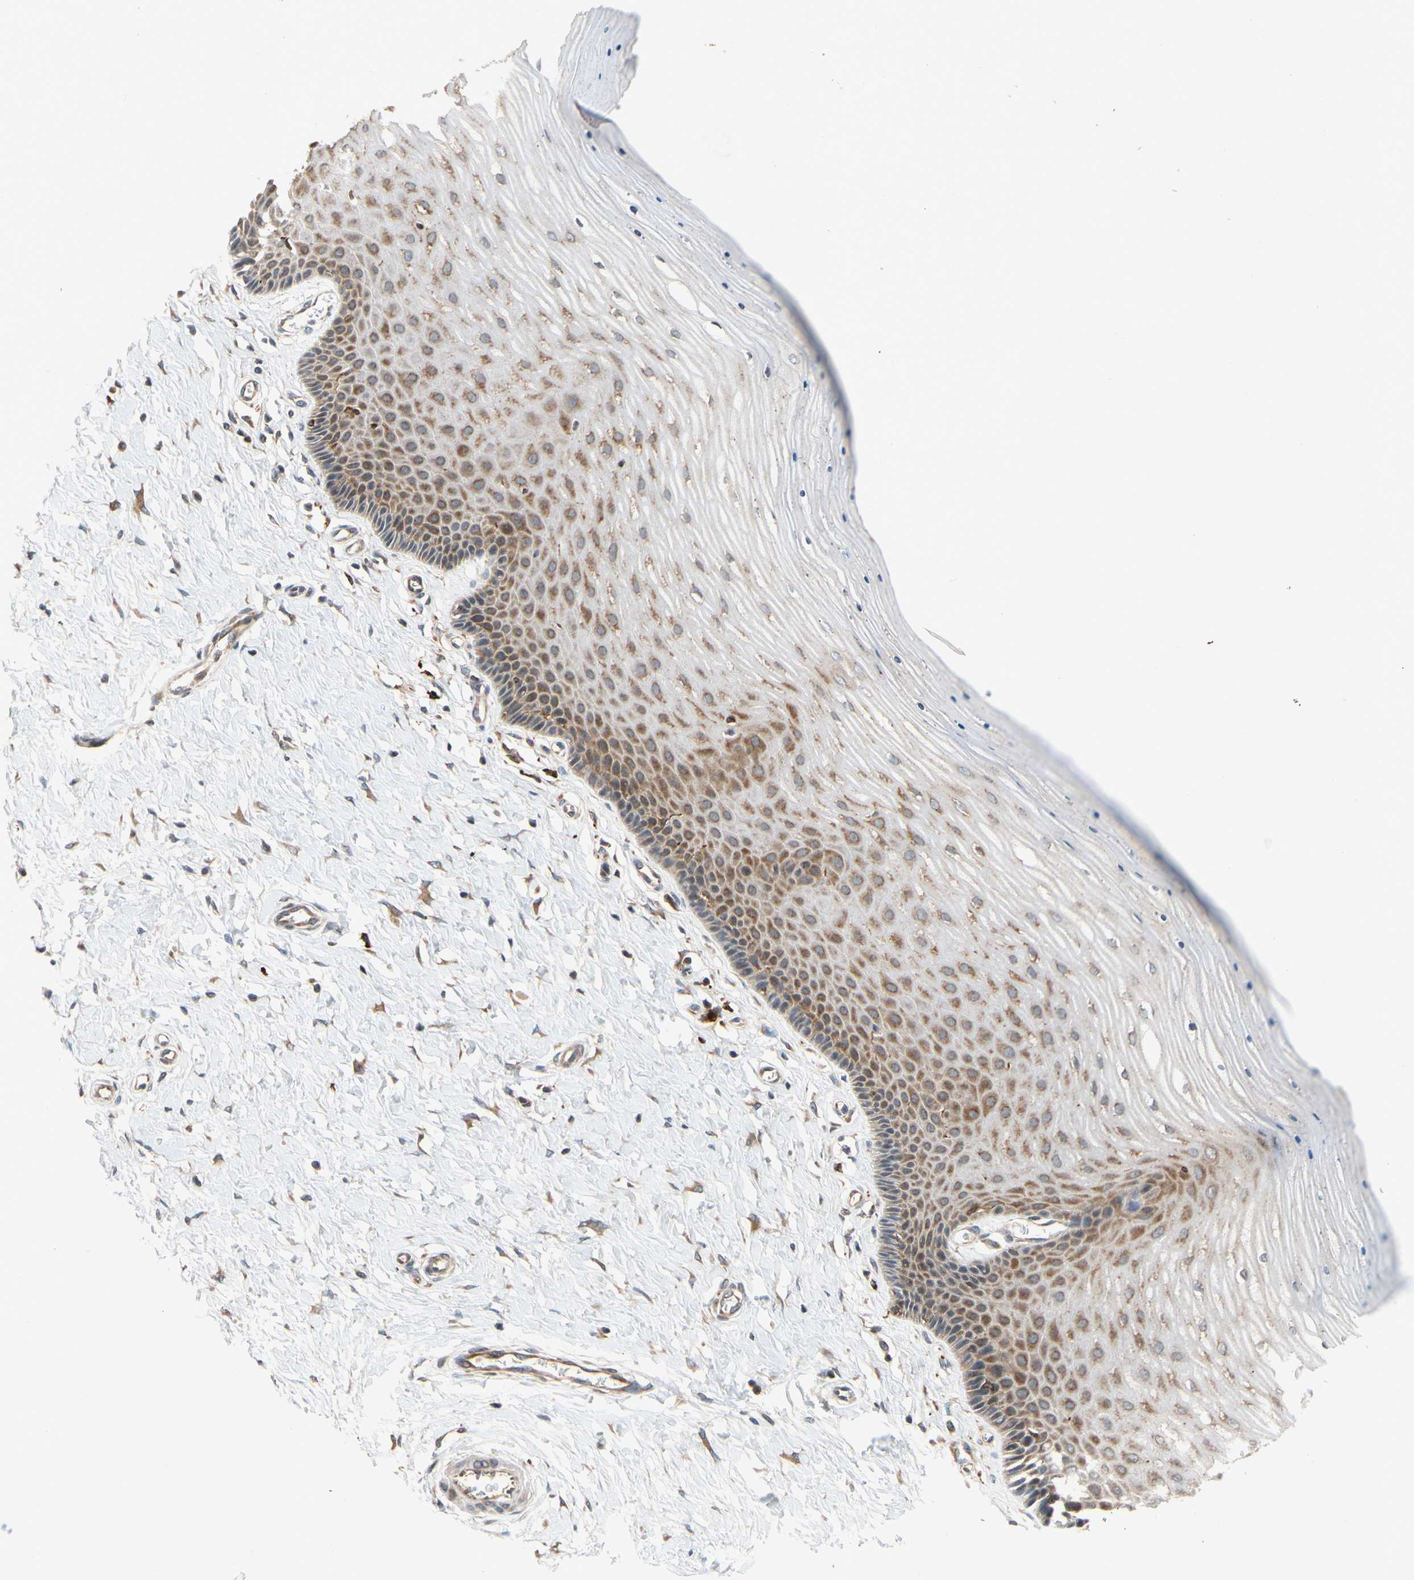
{"staining": {"intensity": "strong", "quantity": ">75%", "location": "cytoplasmic/membranous"}, "tissue": "cervix", "cell_type": "Glandular cells", "image_type": "normal", "snomed": [{"axis": "morphology", "description": "Normal tissue, NOS"}, {"axis": "topography", "description": "Cervix"}], "caption": "Cervix stained with DAB (3,3'-diaminobenzidine) IHC exhibits high levels of strong cytoplasmic/membranous positivity in about >75% of glandular cells.", "gene": "ANKHD1", "patient": {"sex": "female", "age": 55}}